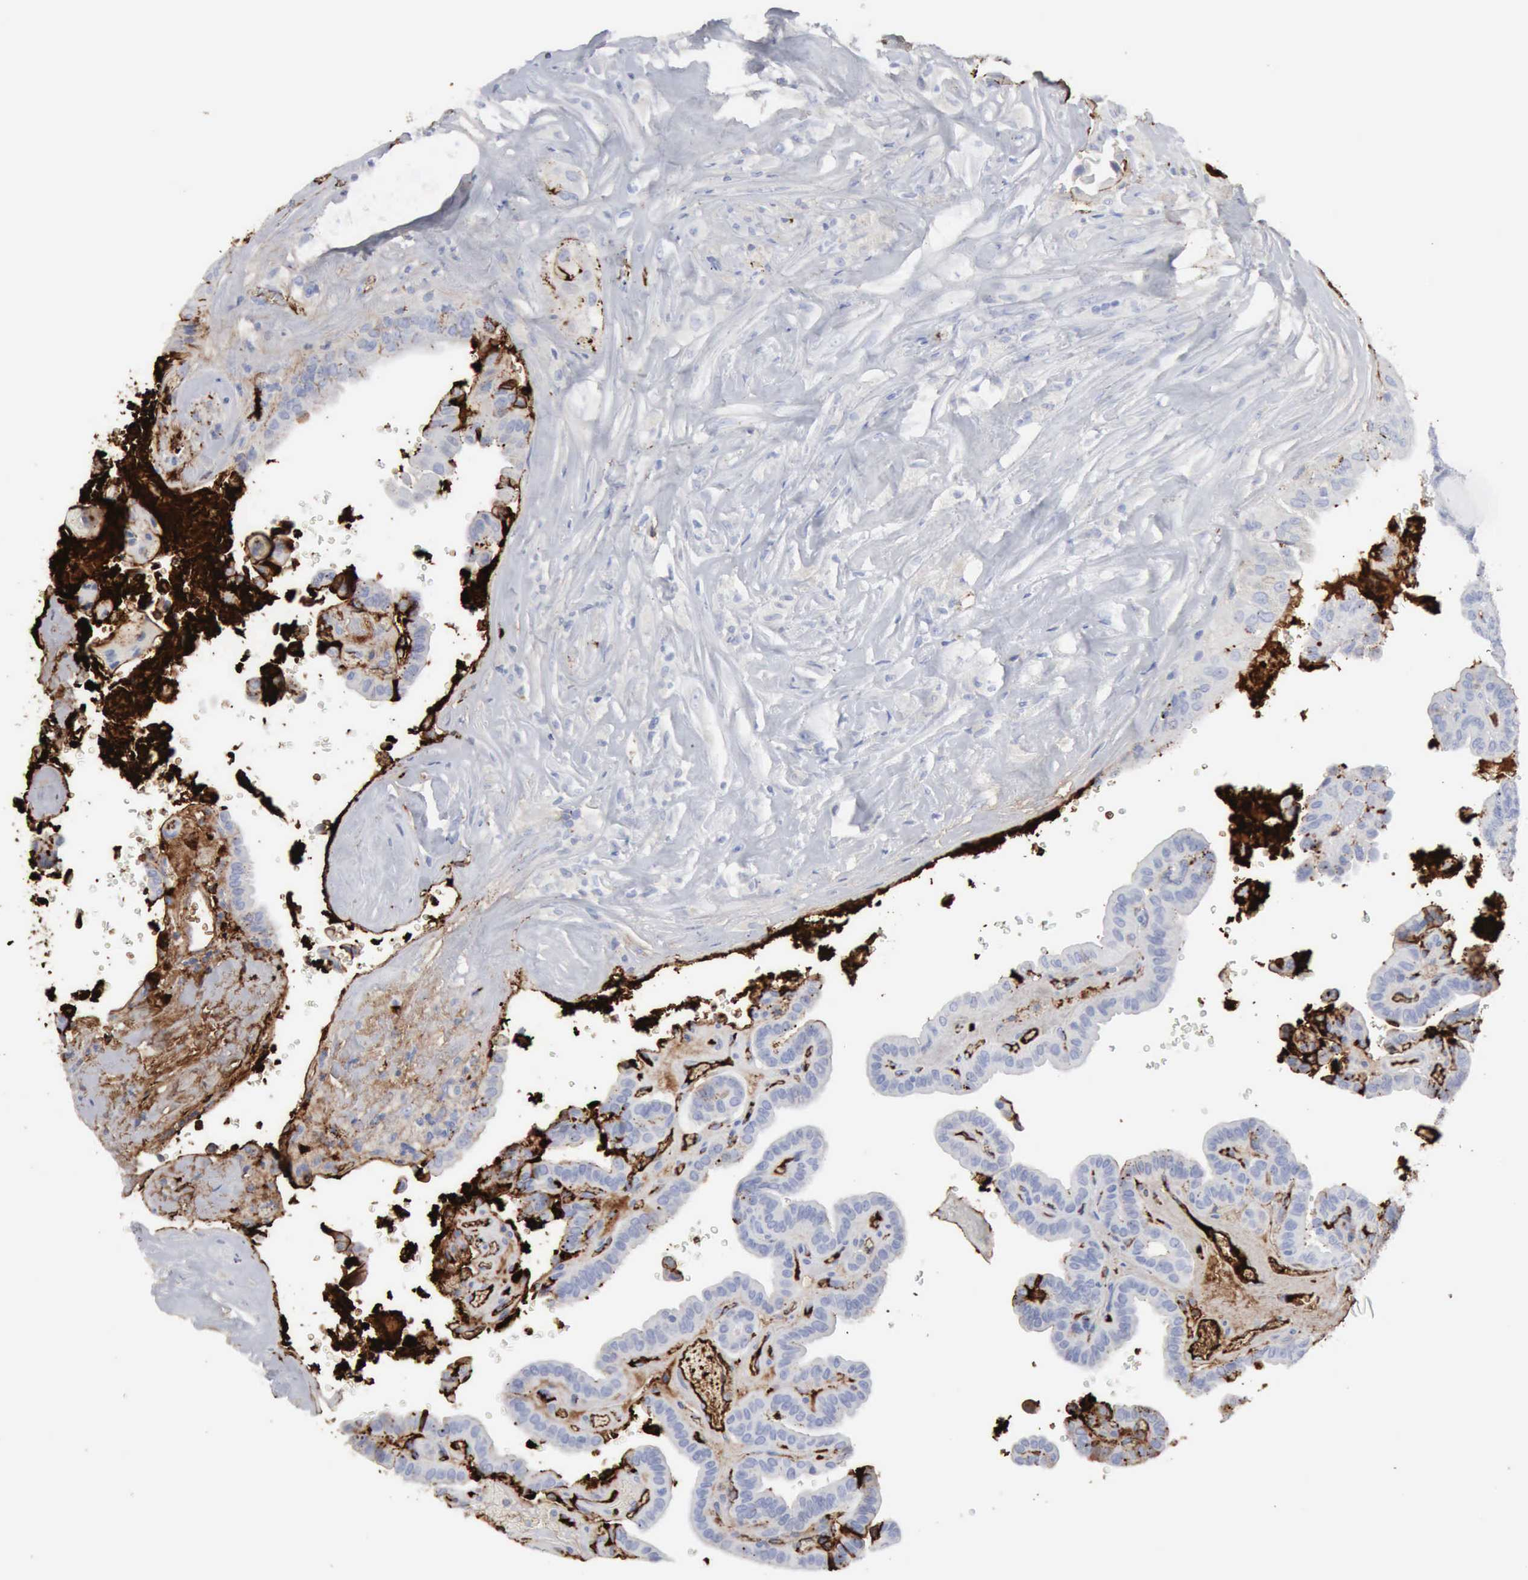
{"staining": {"intensity": "negative", "quantity": "none", "location": "none"}, "tissue": "thyroid cancer", "cell_type": "Tumor cells", "image_type": "cancer", "snomed": [{"axis": "morphology", "description": "Papillary adenocarcinoma, NOS"}, {"axis": "topography", "description": "Thyroid gland"}], "caption": "Immunohistochemical staining of thyroid cancer (papillary adenocarcinoma) shows no significant positivity in tumor cells.", "gene": "C4BPA", "patient": {"sex": "male", "age": 87}}